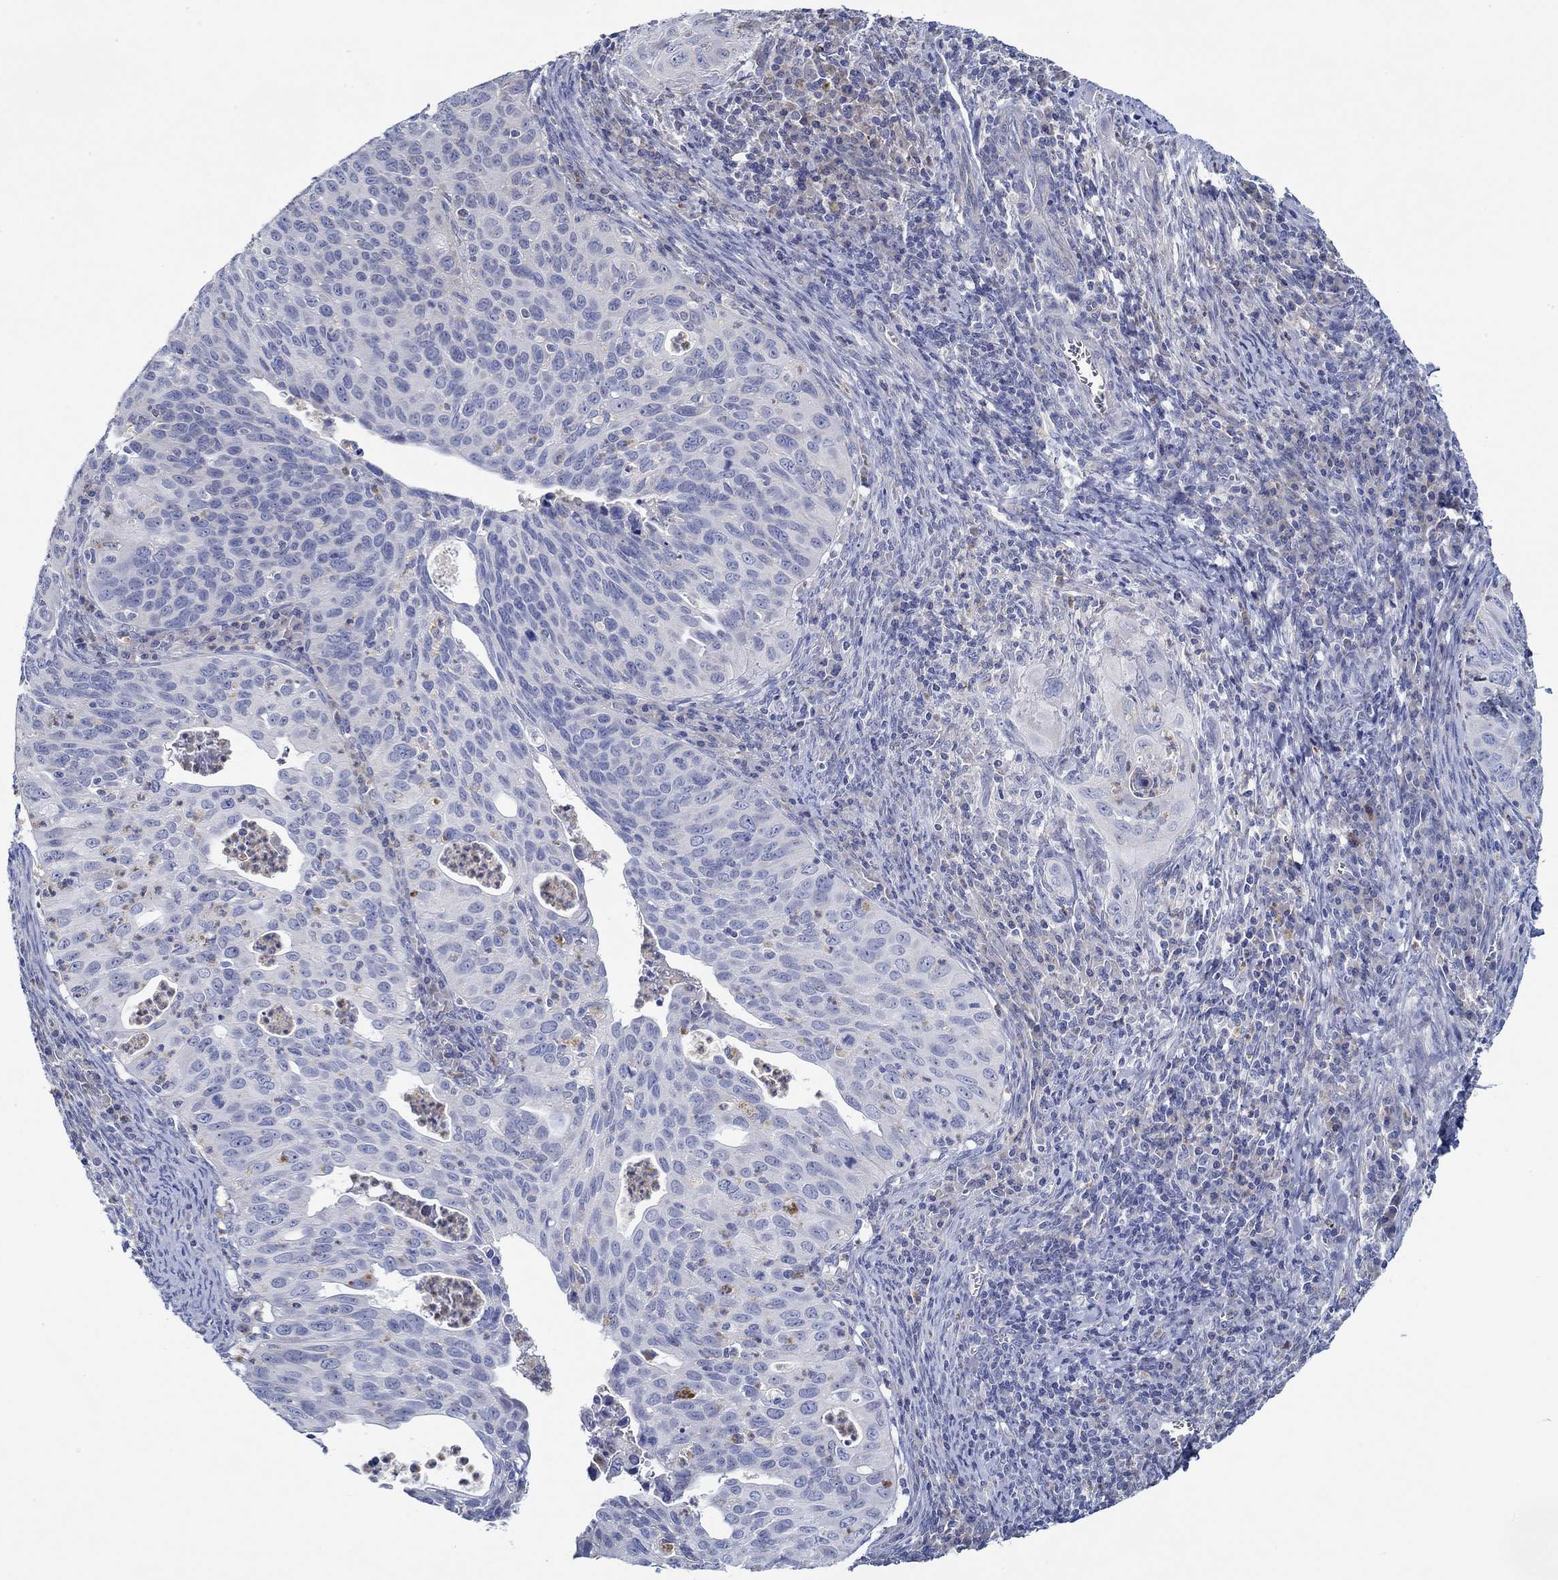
{"staining": {"intensity": "negative", "quantity": "none", "location": "none"}, "tissue": "cervical cancer", "cell_type": "Tumor cells", "image_type": "cancer", "snomed": [{"axis": "morphology", "description": "Squamous cell carcinoma, NOS"}, {"axis": "topography", "description": "Cervix"}], "caption": "High power microscopy photomicrograph of an immunohistochemistry photomicrograph of cervical cancer, revealing no significant positivity in tumor cells.", "gene": "CFAP61", "patient": {"sex": "female", "age": 26}}